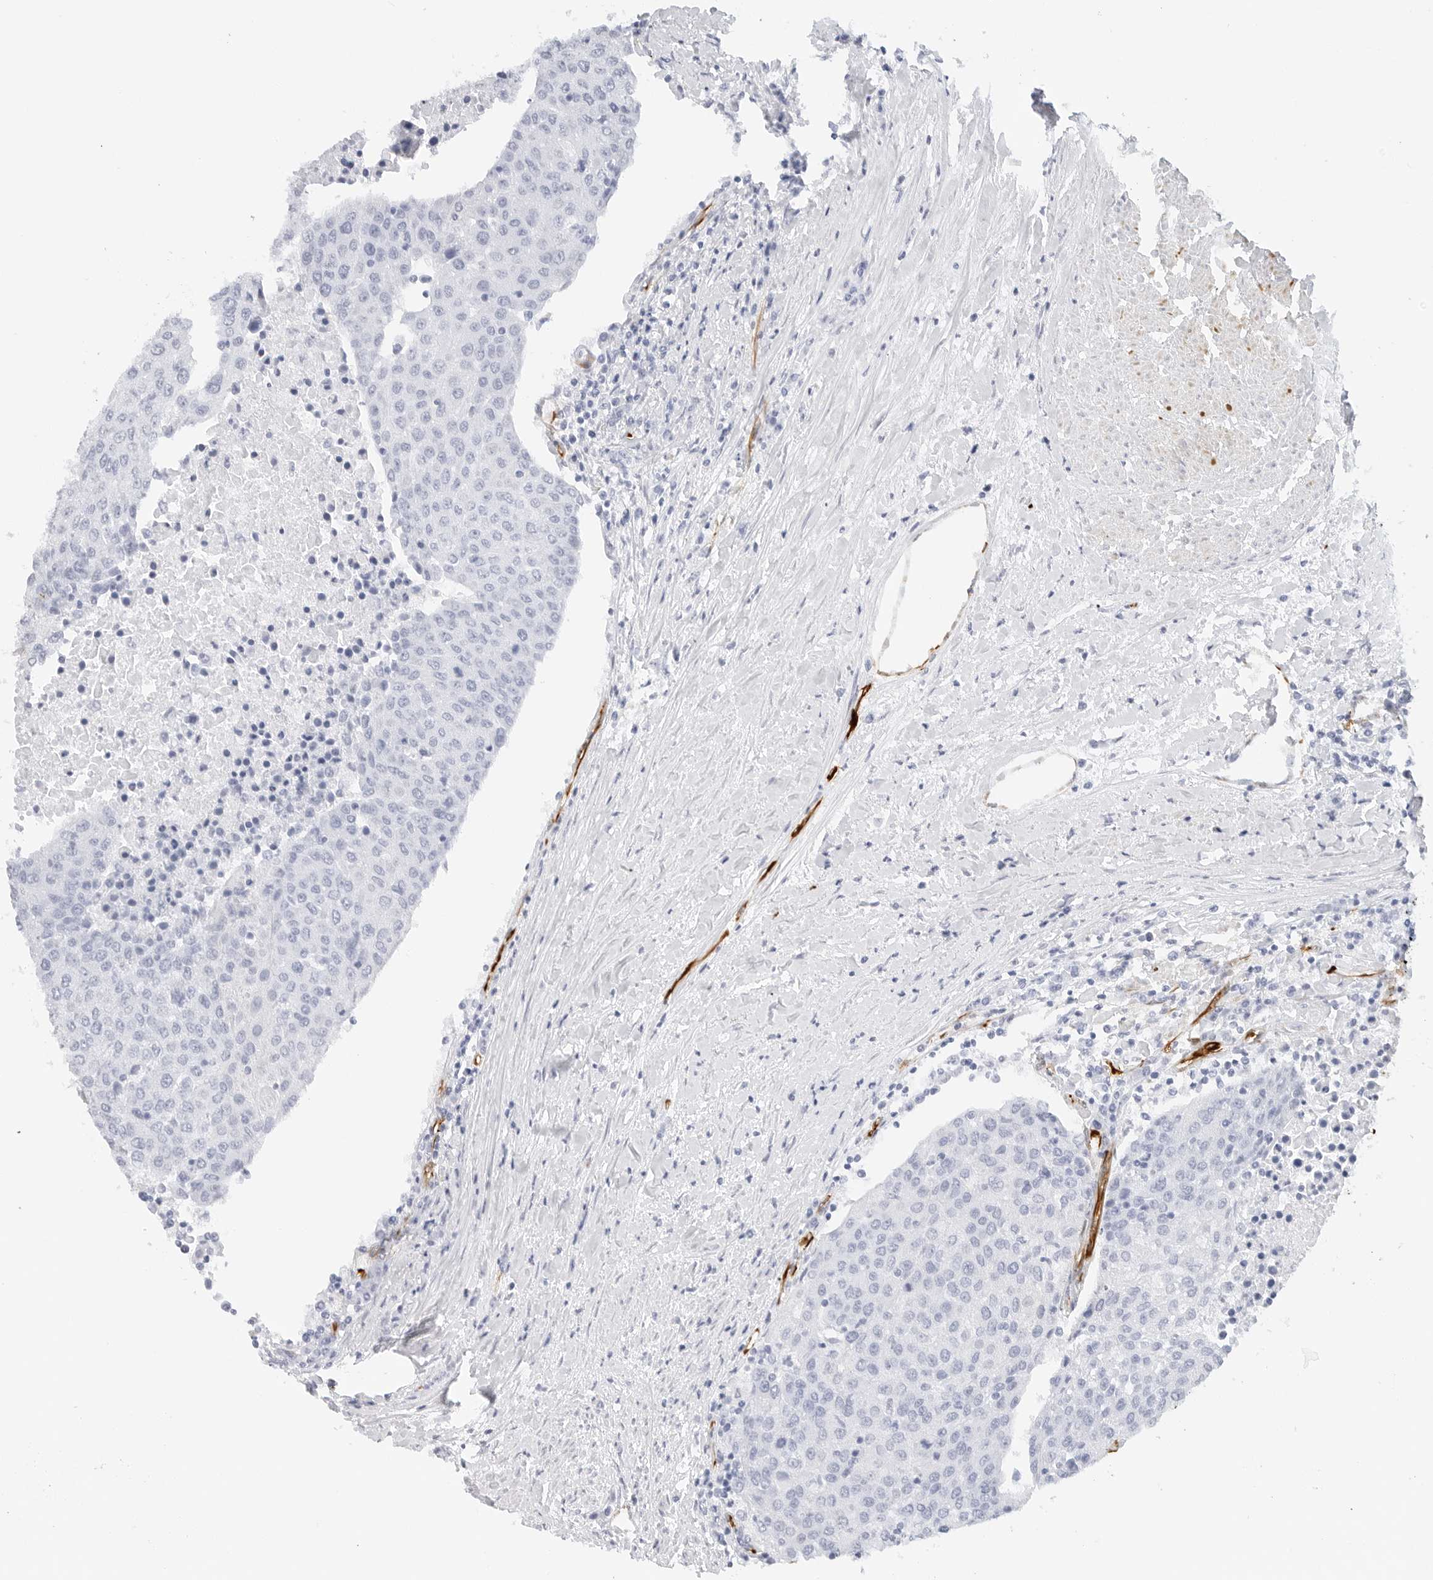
{"staining": {"intensity": "negative", "quantity": "none", "location": "none"}, "tissue": "urothelial cancer", "cell_type": "Tumor cells", "image_type": "cancer", "snomed": [{"axis": "morphology", "description": "Urothelial carcinoma, High grade"}, {"axis": "topography", "description": "Urinary bladder"}], "caption": "The image displays no significant expression in tumor cells of urothelial carcinoma (high-grade). The staining was performed using DAB (3,3'-diaminobenzidine) to visualize the protein expression in brown, while the nuclei were stained in blue with hematoxylin (Magnification: 20x).", "gene": "NES", "patient": {"sex": "female", "age": 85}}